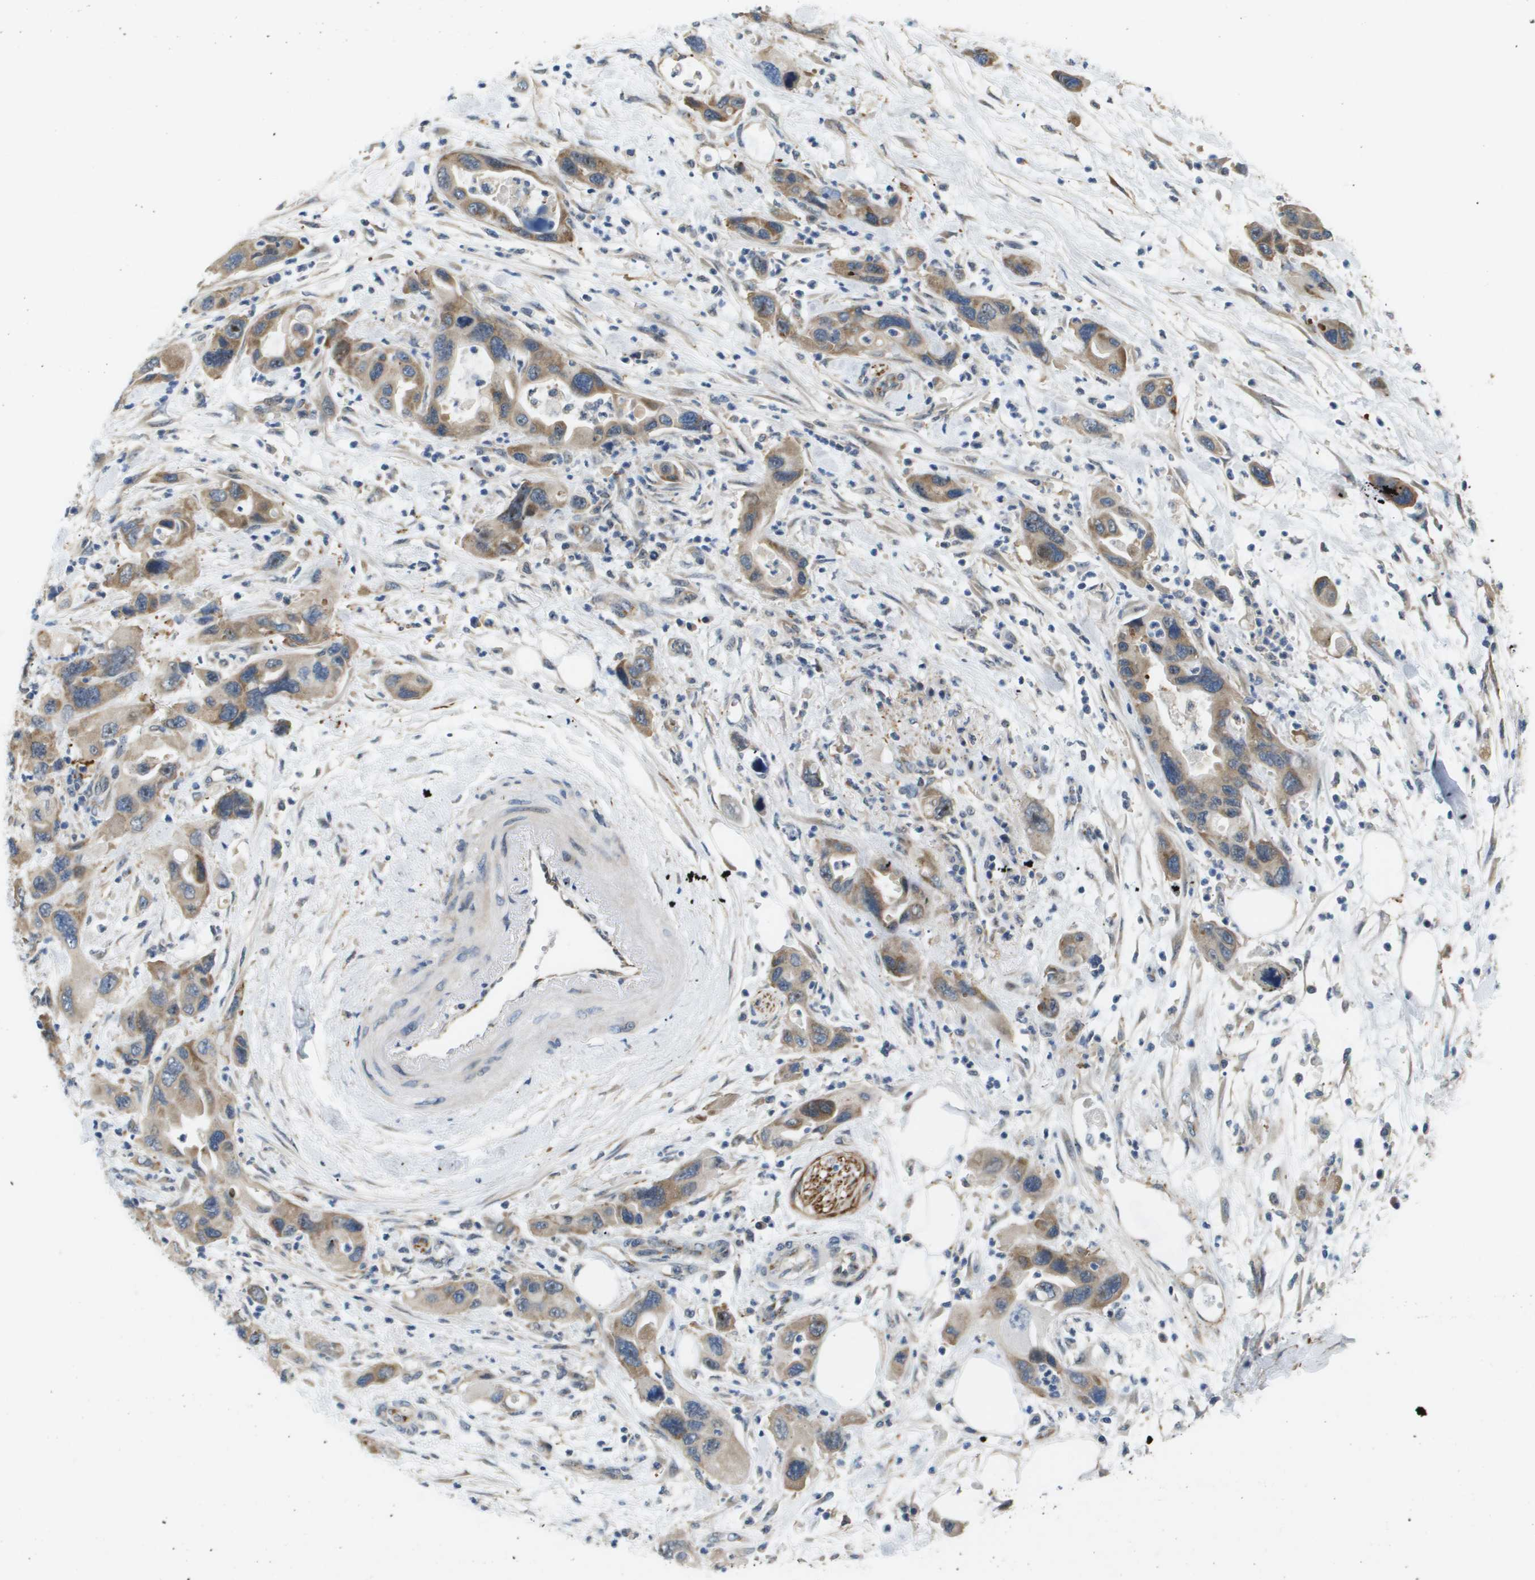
{"staining": {"intensity": "moderate", "quantity": ">75%", "location": "cytoplasmic/membranous"}, "tissue": "pancreatic cancer", "cell_type": "Tumor cells", "image_type": "cancer", "snomed": [{"axis": "morphology", "description": "Normal tissue, NOS"}, {"axis": "morphology", "description": "Adenocarcinoma, NOS"}, {"axis": "topography", "description": "Pancreas"}], "caption": "Moderate cytoplasmic/membranous protein expression is appreciated in approximately >75% of tumor cells in pancreatic cancer (adenocarcinoma).", "gene": "OTUD5", "patient": {"sex": "female", "age": 71}}